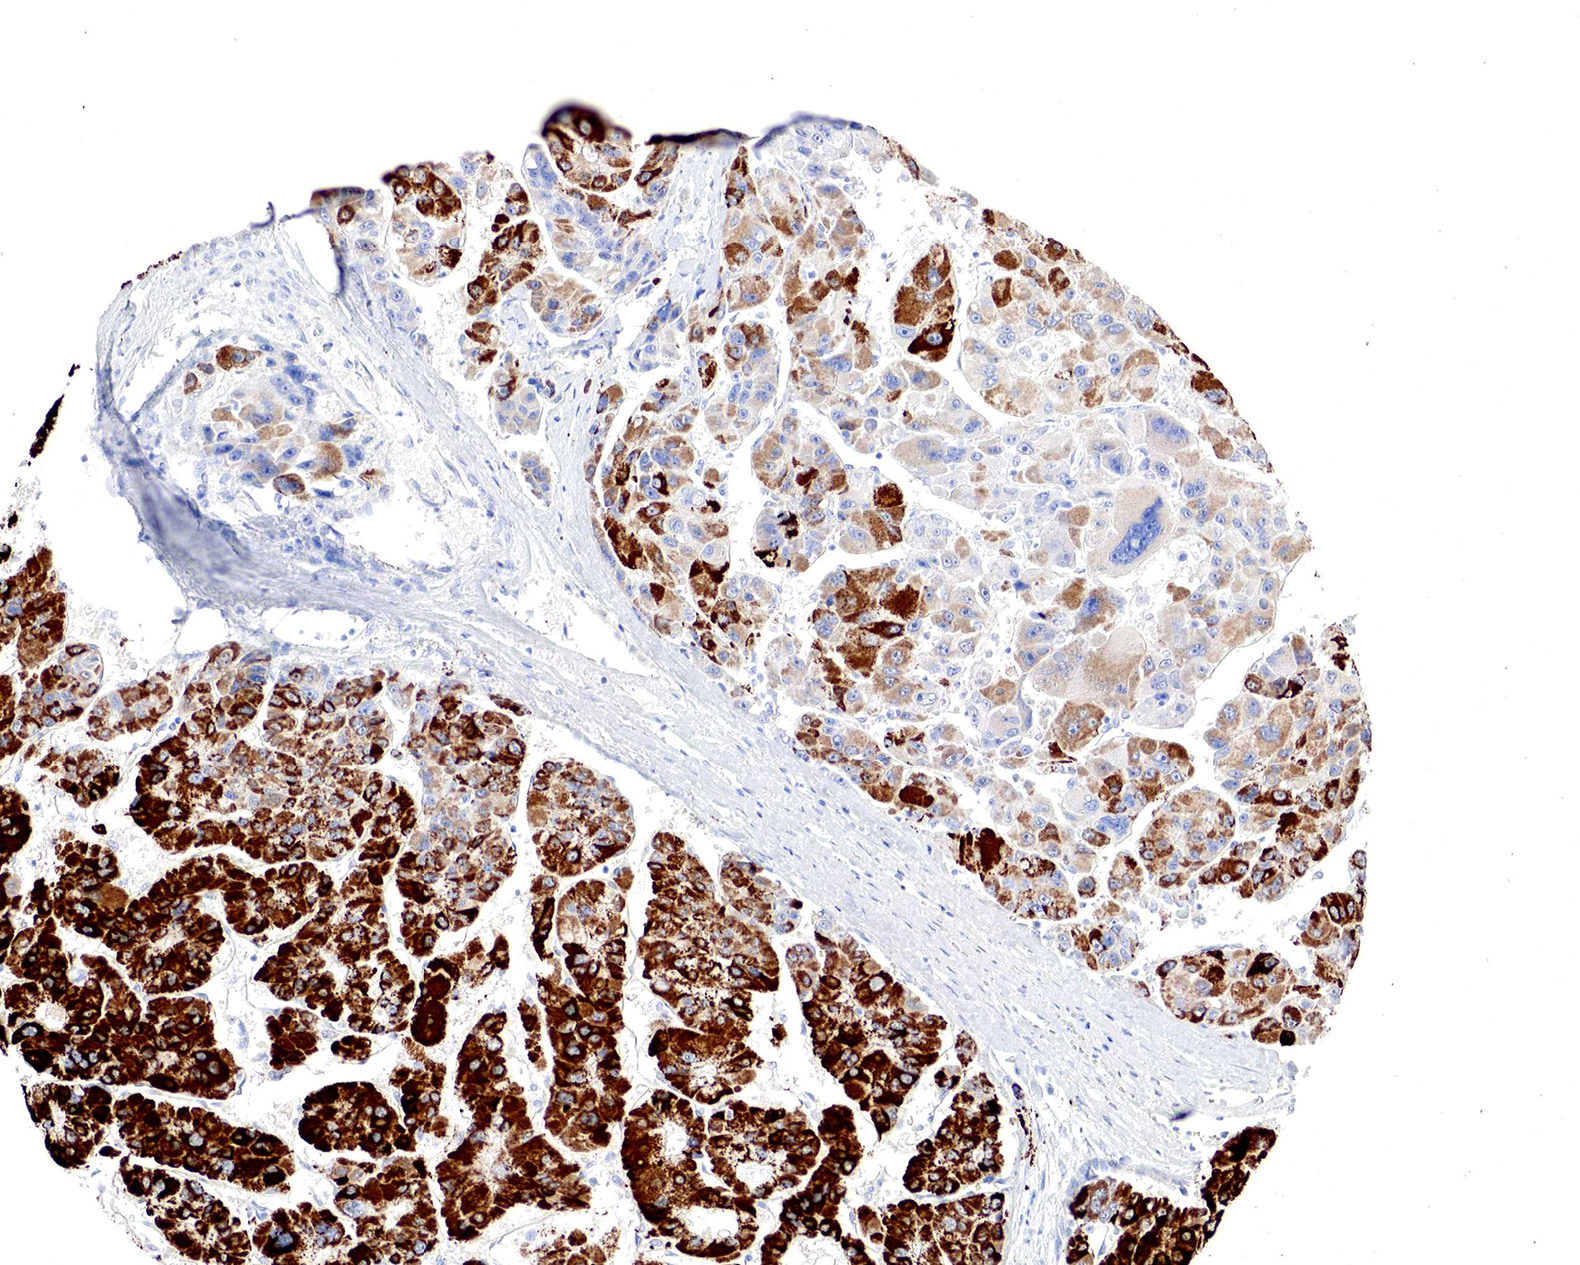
{"staining": {"intensity": "strong", "quantity": "25%-75%", "location": "cytoplasmic/membranous"}, "tissue": "liver cancer", "cell_type": "Tumor cells", "image_type": "cancer", "snomed": [{"axis": "morphology", "description": "Carcinoma, Hepatocellular, NOS"}, {"axis": "topography", "description": "Liver"}], "caption": "A micrograph of liver cancer stained for a protein shows strong cytoplasmic/membranous brown staining in tumor cells. (DAB IHC with brightfield microscopy, high magnification).", "gene": "OTC", "patient": {"sex": "male", "age": 64}}